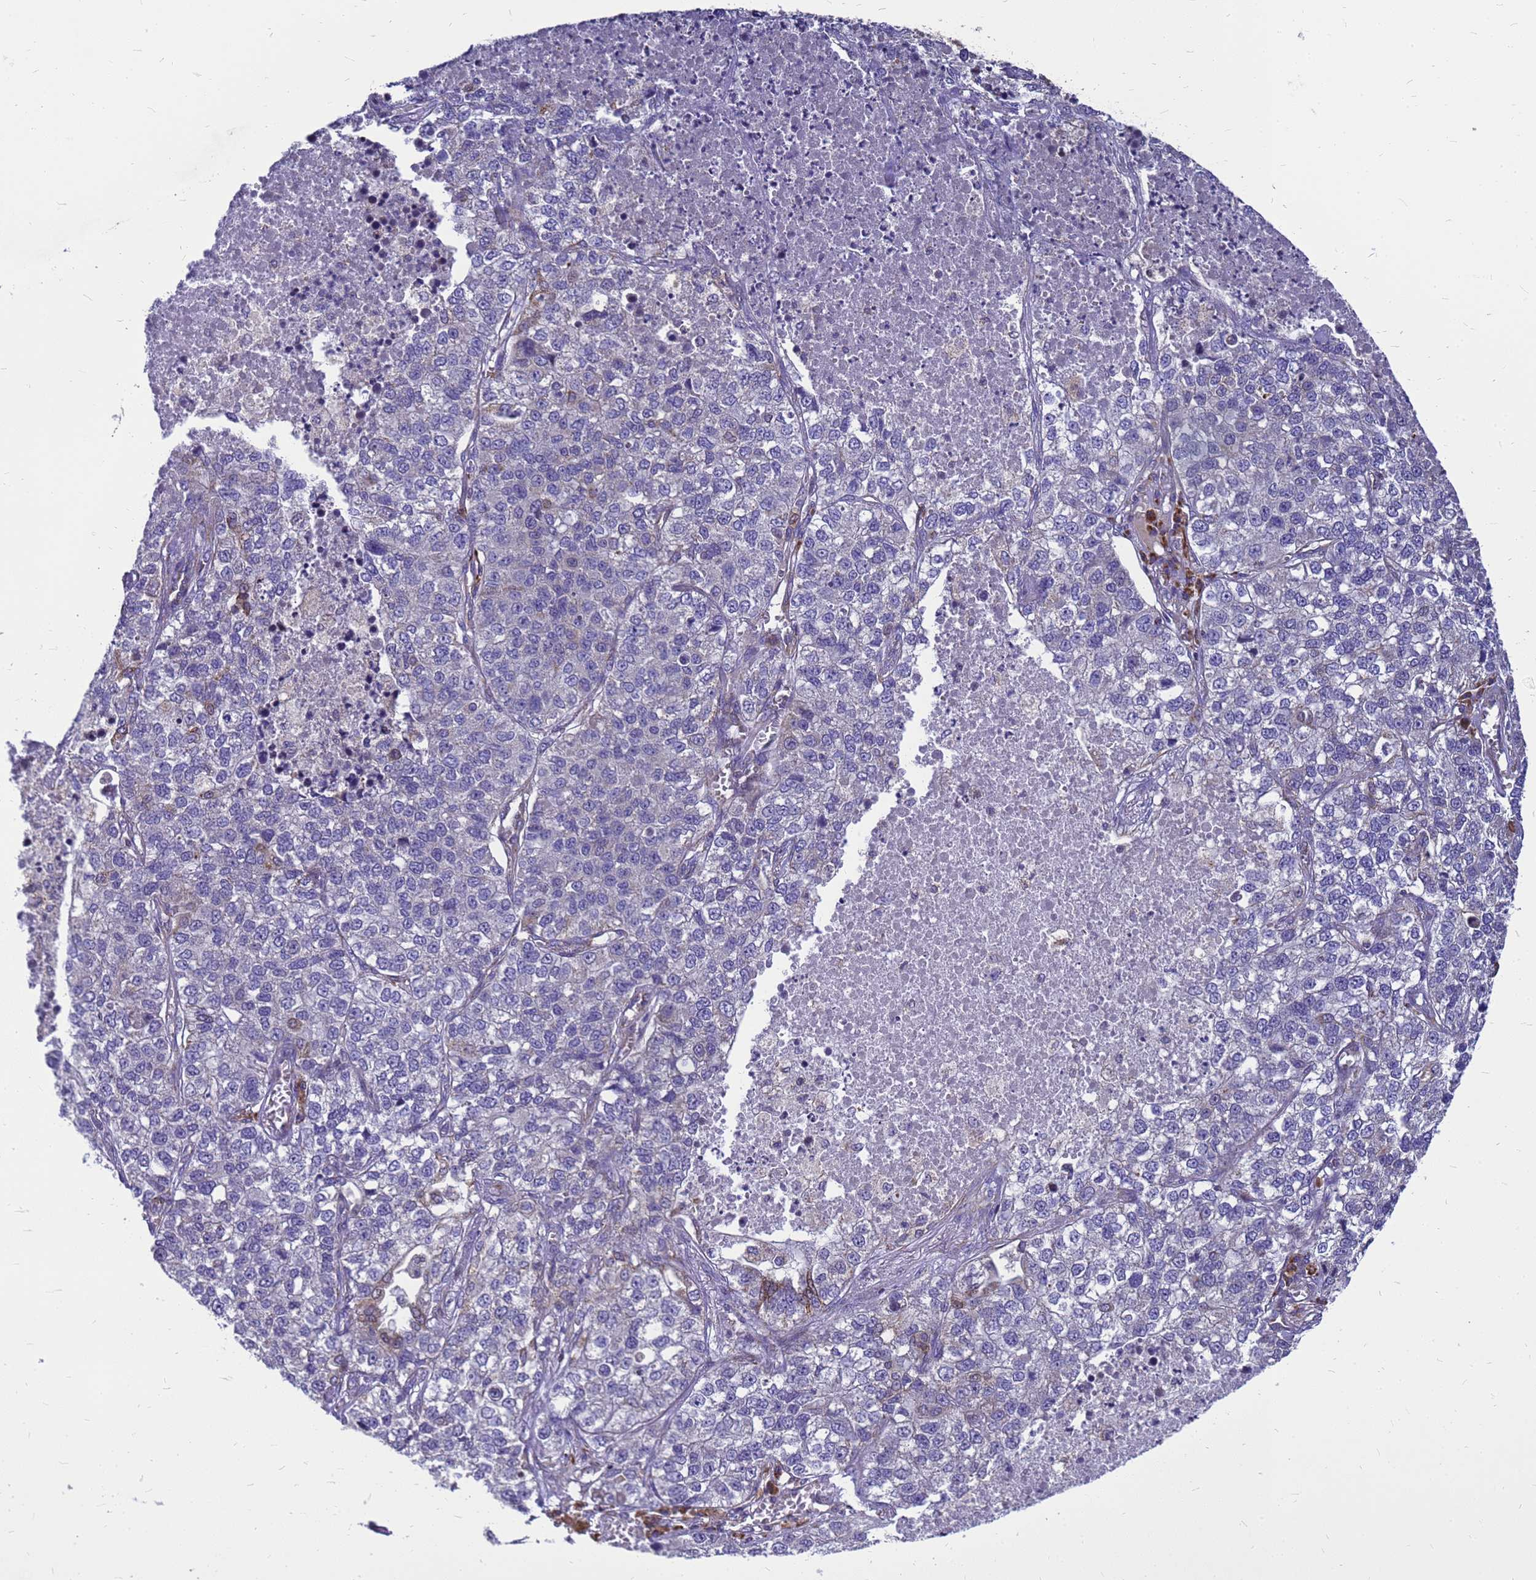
{"staining": {"intensity": "negative", "quantity": "none", "location": "none"}, "tissue": "lung cancer", "cell_type": "Tumor cells", "image_type": "cancer", "snomed": [{"axis": "morphology", "description": "Adenocarcinoma, NOS"}, {"axis": "topography", "description": "Lung"}], "caption": "This is an IHC image of human lung adenocarcinoma. There is no staining in tumor cells.", "gene": "CMC4", "patient": {"sex": "male", "age": 49}}